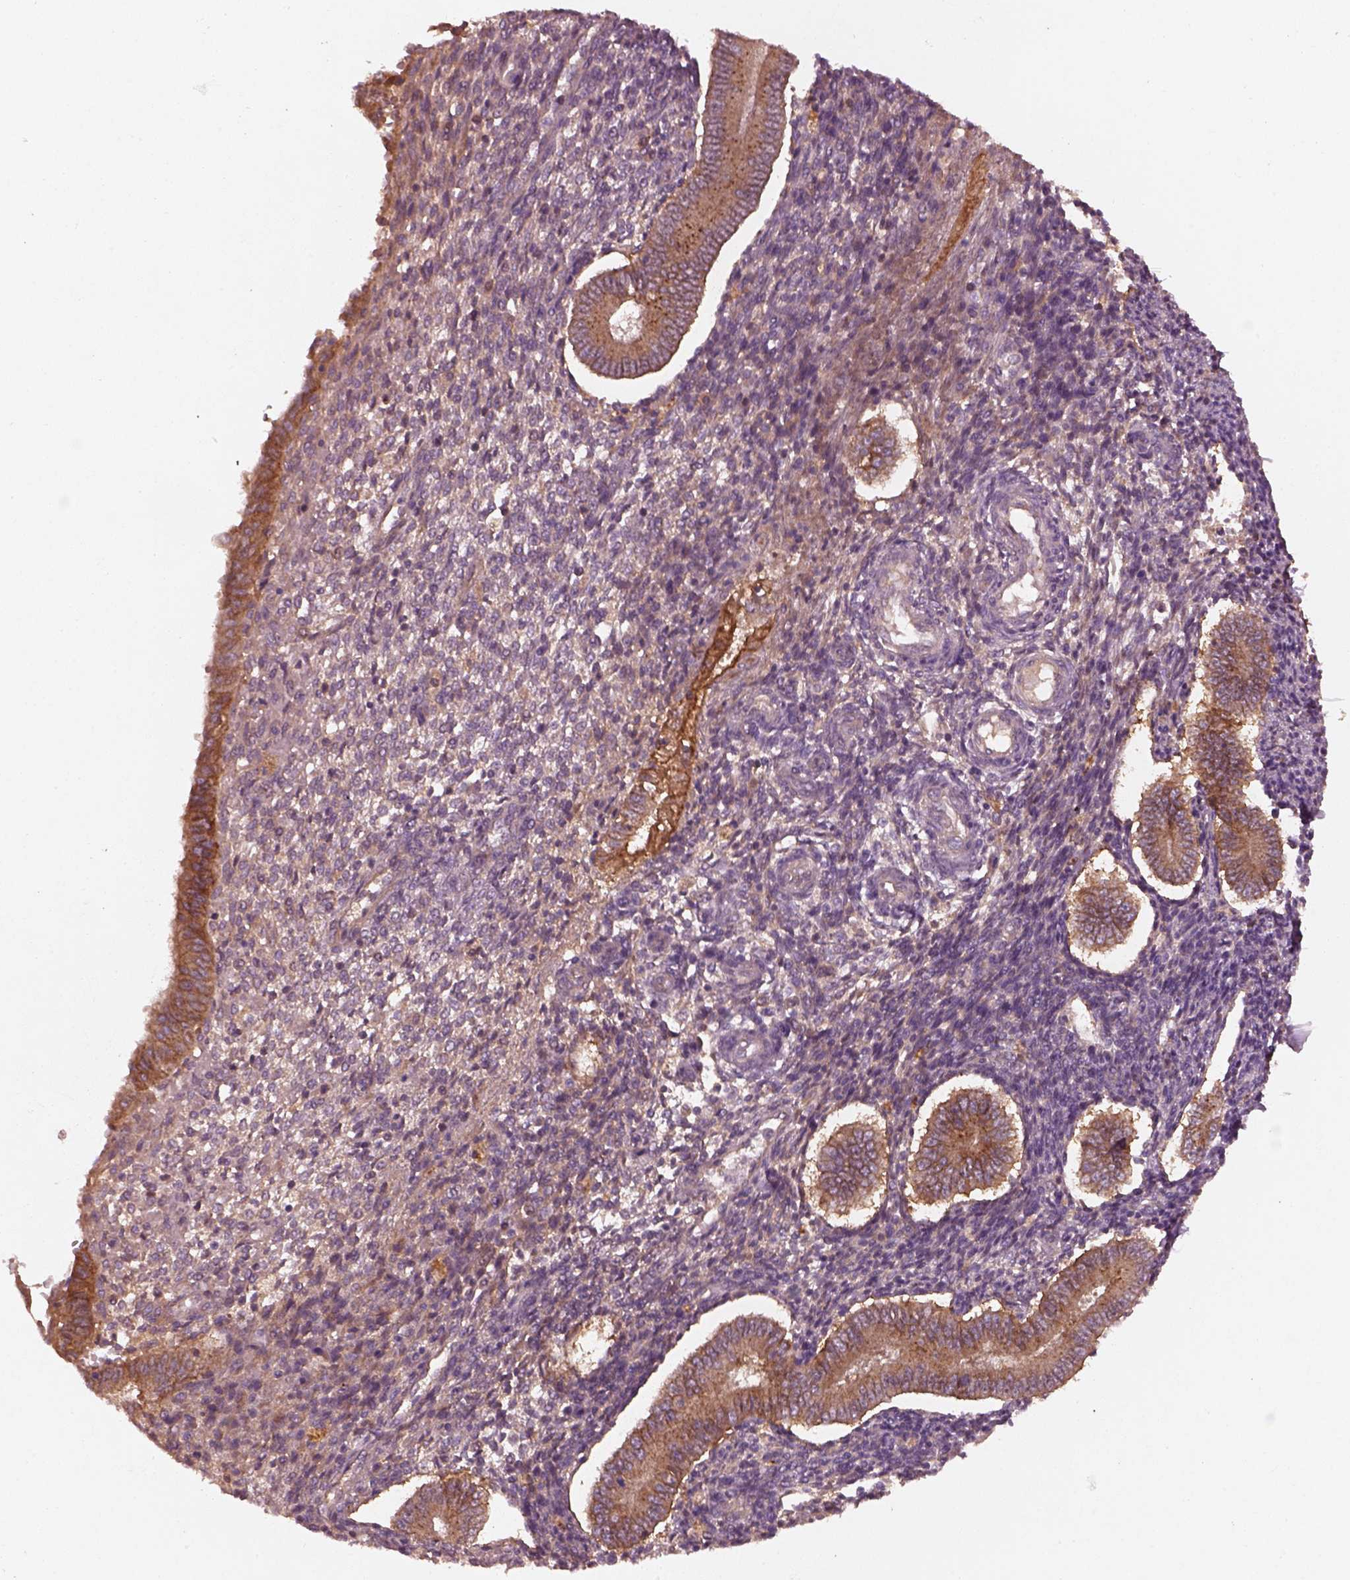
{"staining": {"intensity": "weak", "quantity": "<25%", "location": "cytoplasmic/membranous"}, "tissue": "endometrium", "cell_type": "Cells in endometrial stroma", "image_type": "normal", "snomed": [{"axis": "morphology", "description": "Normal tissue, NOS"}, {"axis": "topography", "description": "Endometrium"}], "caption": "IHC image of benign human endometrium stained for a protein (brown), which reveals no positivity in cells in endometrial stroma. (Brightfield microscopy of DAB immunohistochemistry at high magnification).", "gene": "FAM234A", "patient": {"sex": "female", "age": 40}}